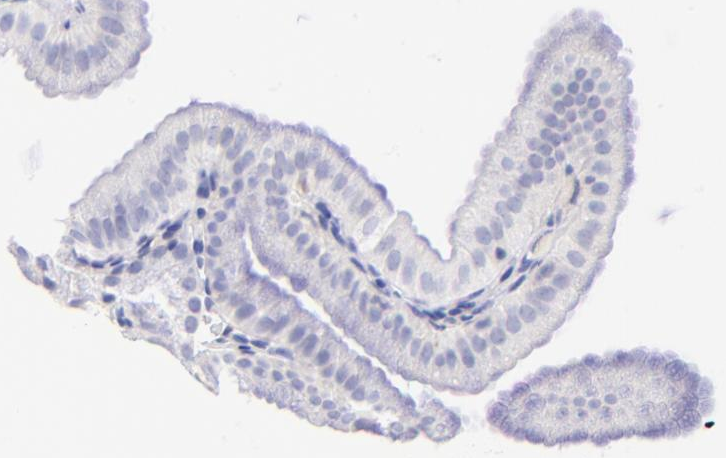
{"staining": {"intensity": "weak", "quantity": "<25%", "location": "cytoplasmic/membranous"}, "tissue": "gallbladder", "cell_type": "Glandular cells", "image_type": "normal", "snomed": [{"axis": "morphology", "description": "Normal tissue, NOS"}, {"axis": "topography", "description": "Gallbladder"}], "caption": "This is an IHC histopathology image of normal human gallbladder. There is no staining in glandular cells.", "gene": "IRAG2", "patient": {"sex": "female", "age": 63}}